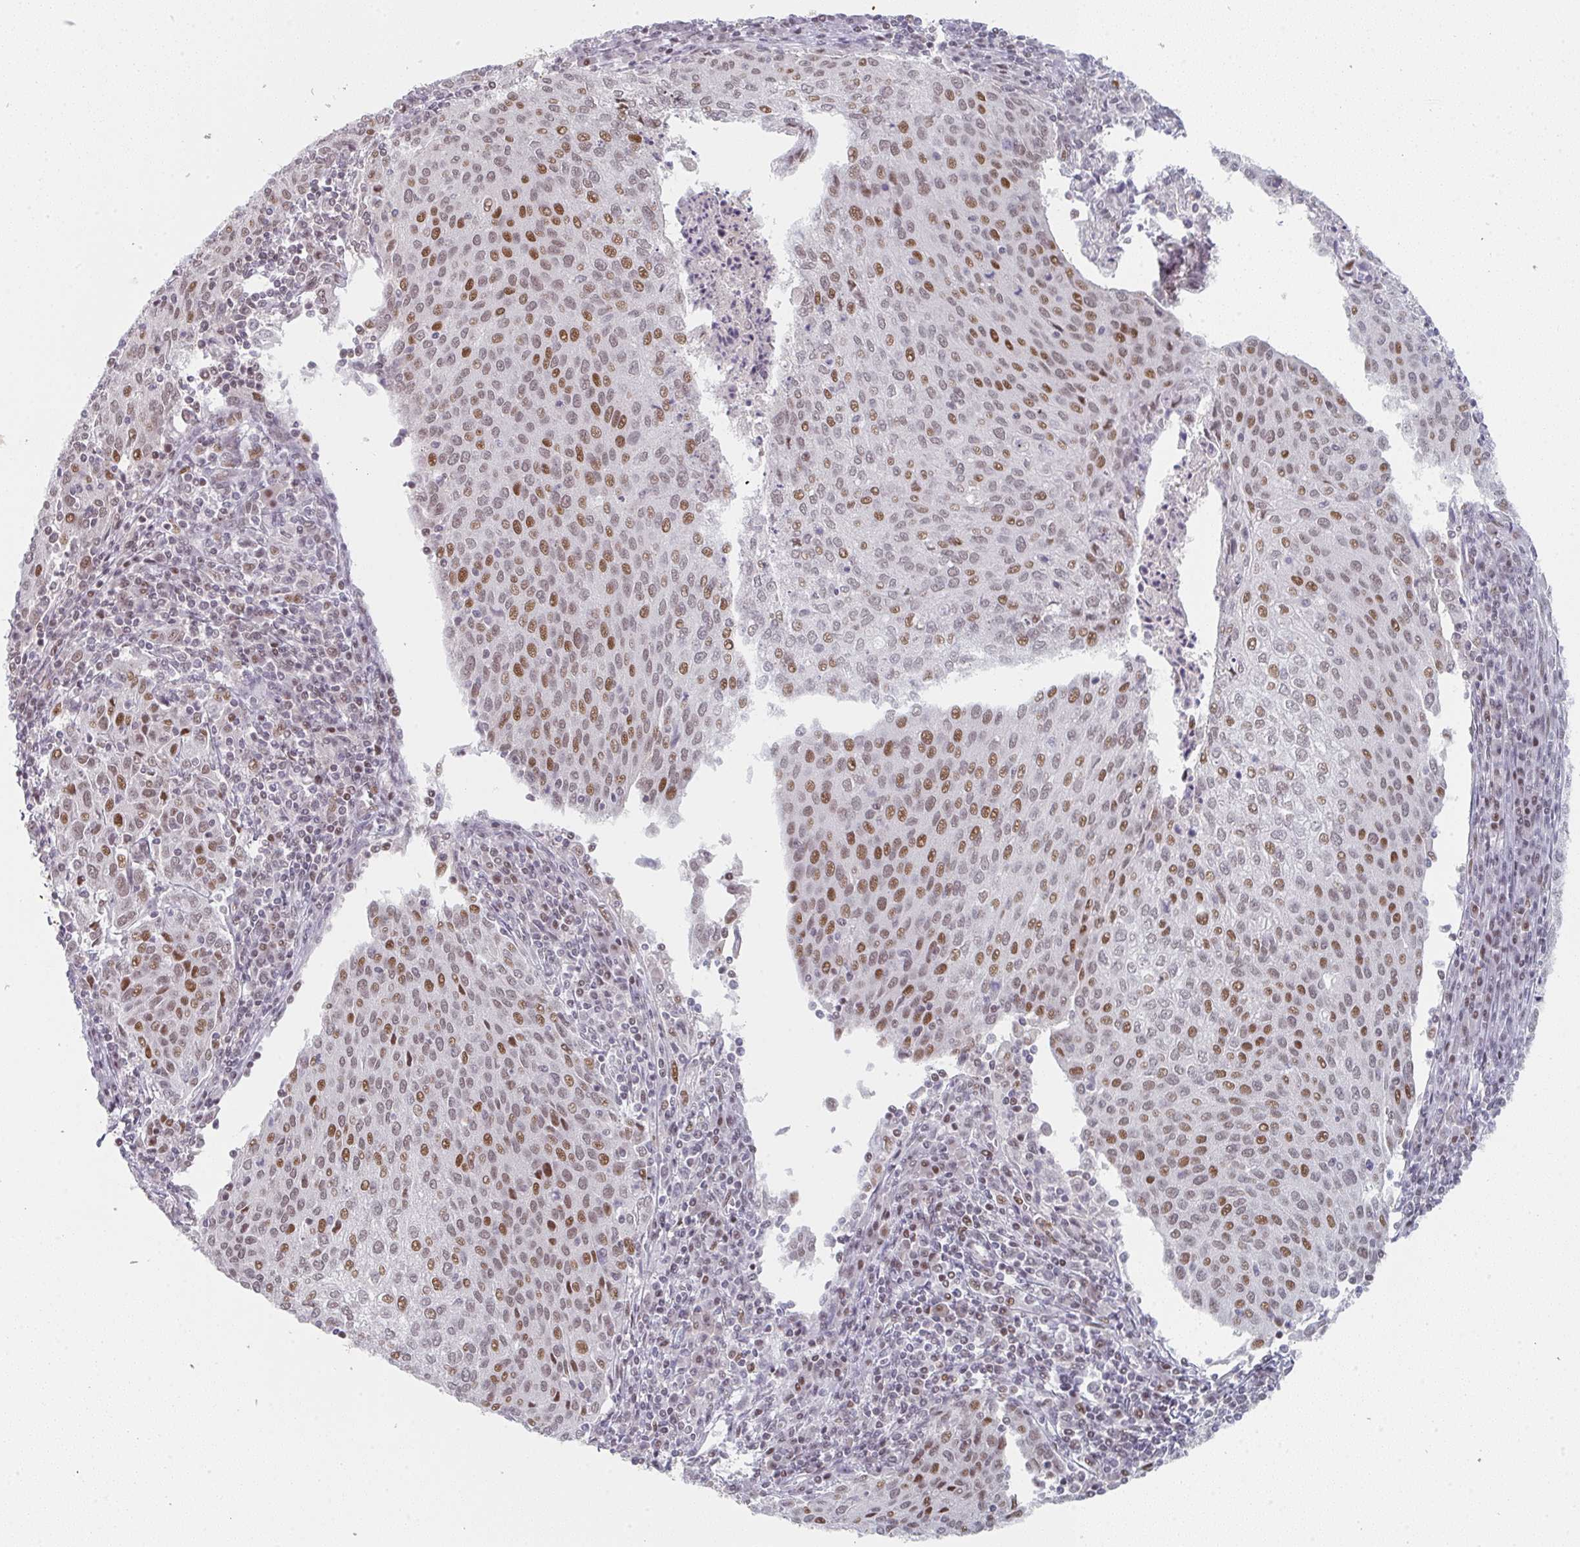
{"staining": {"intensity": "moderate", "quantity": "25%-75%", "location": "nuclear"}, "tissue": "cervical cancer", "cell_type": "Tumor cells", "image_type": "cancer", "snomed": [{"axis": "morphology", "description": "Squamous cell carcinoma, NOS"}, {"axis": "topography", "description": "Cervix"}], "caption": "This histopathology image demonstrates squamous cell carcinoma (cervical) stained with immunohistochemistry to label a protein in brown. The nuclear of tumor cells show moderate positivity for the protein. Nuclei are counter-stained blue.", "gene": "LIN54", "patient": {"sex": "female", "age": 46}}